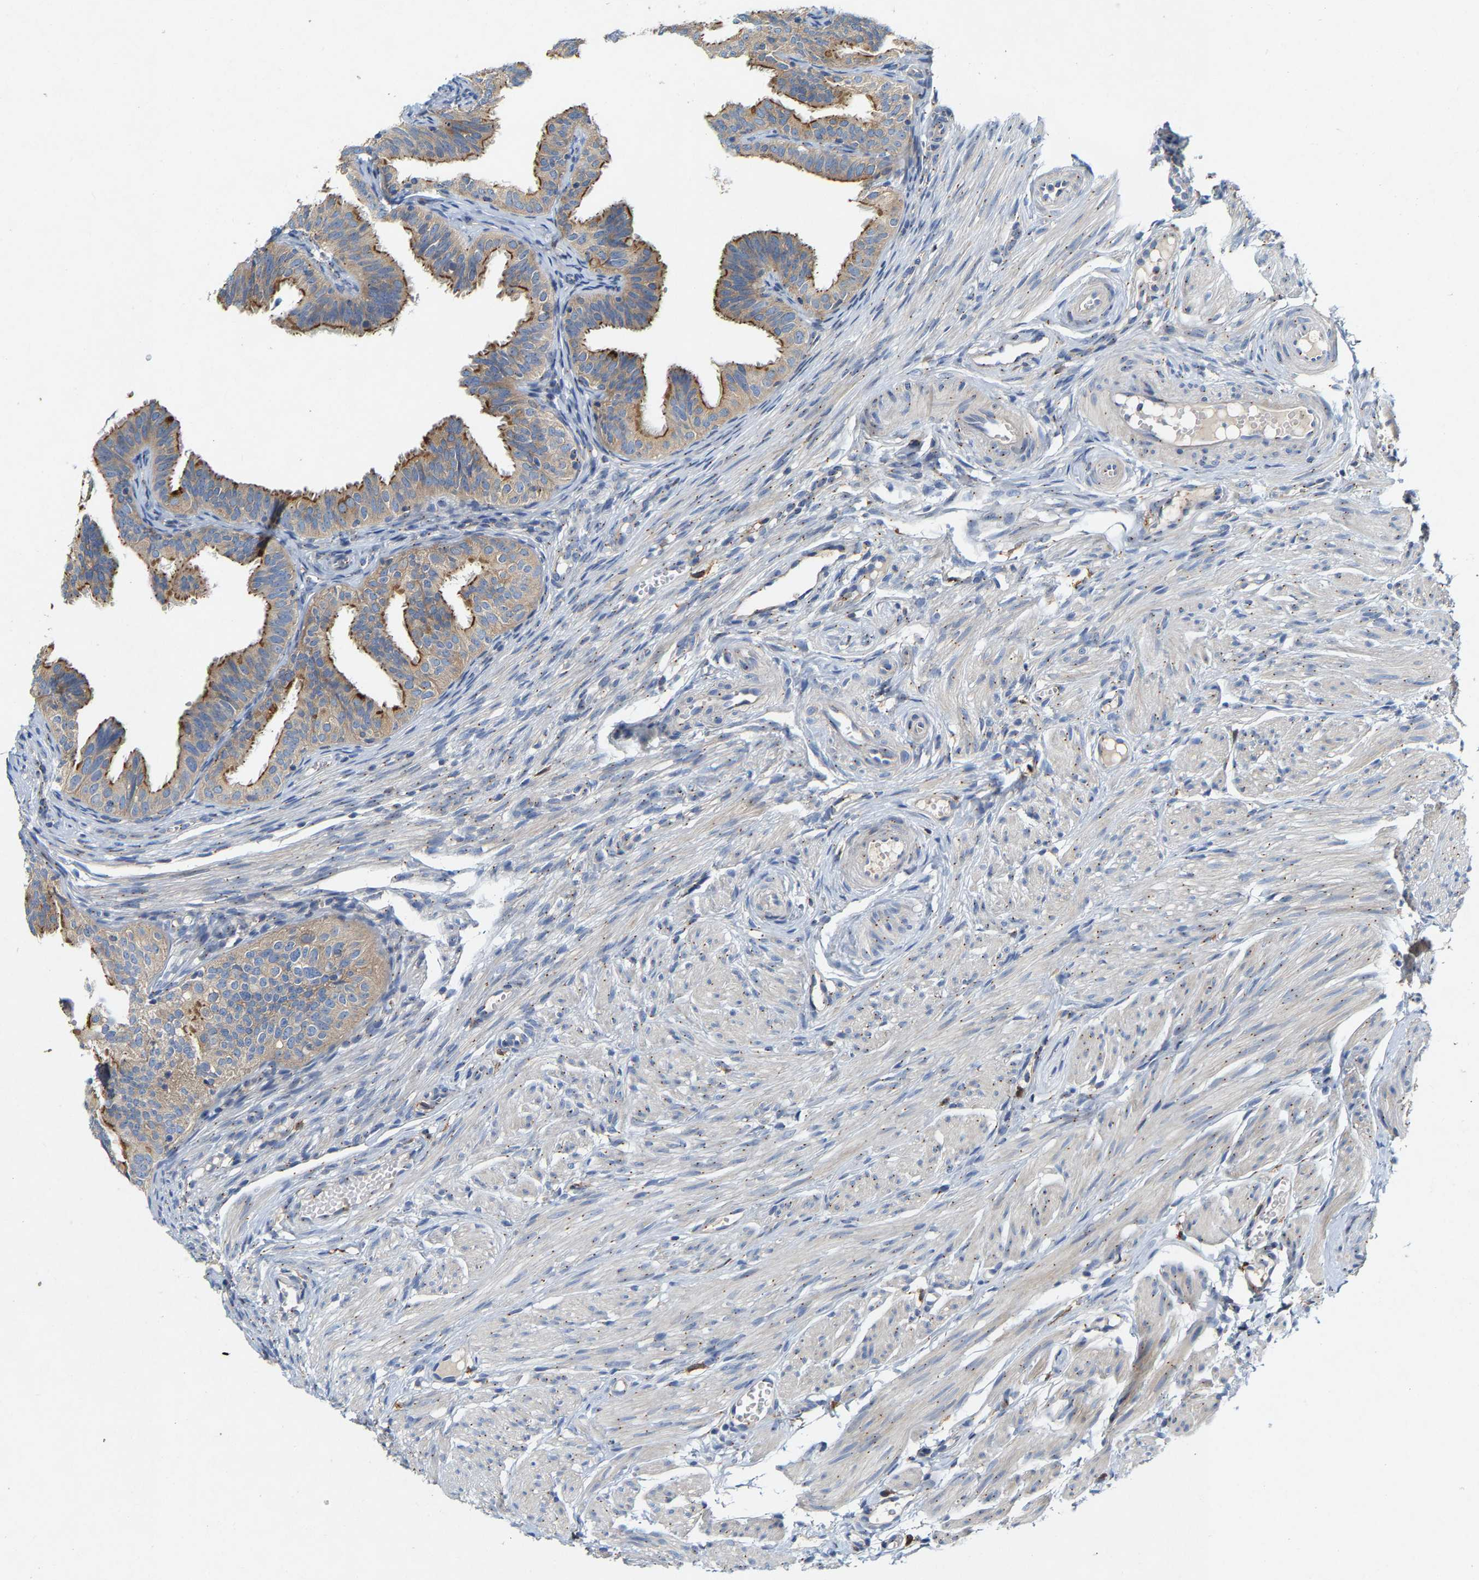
{"staining": {"intensity": "moderate", "quantity": "25%-75%", "location": "cytoplasmic/membranous"}, "tissue": "fallopian tube", "cell_type": "Glandular cells", "image_type": "normal", "snomed": [{"axis": "morphology", "description": "Normal tissue, NOS"}, {"axis": "topography", "description": "Fallopian tube"}], "caption": "Brown immunohistochemical staining in unremarkable human fallopian tube exhibits moderate cytoplasmic/membranous positivity in approximately 25%-75% of glandular cells. The staining is performed using DAB brown chromogen to label protein expression. The nuclei are counter-stained blue using hematoxylin.", "gene": "PCNT", "patient": {"sex": "female", "age": 35}}